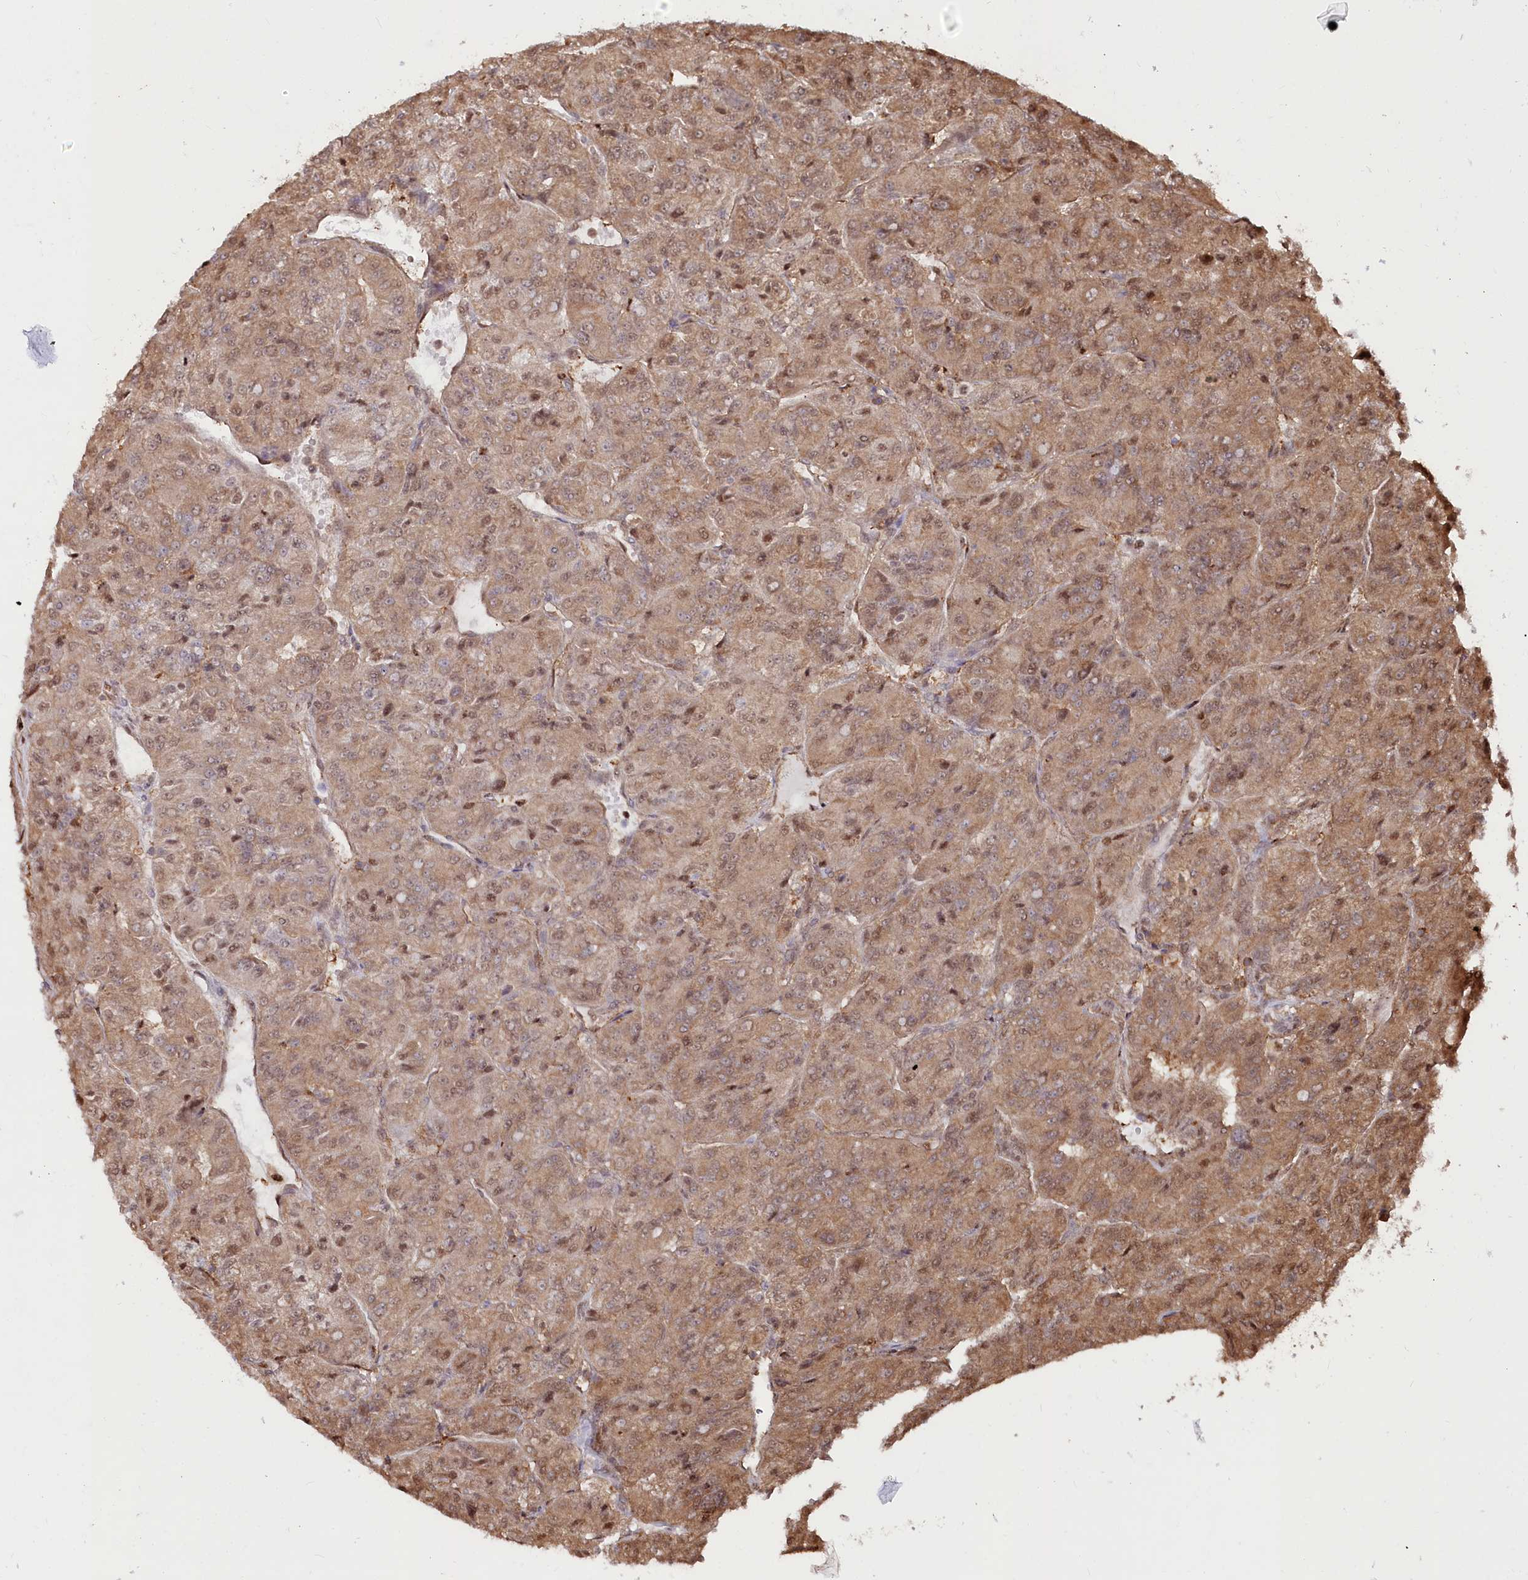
{"staining": {"intensity": "moderate", "quantity": ">75%", "location": "cytoplasmic/membranous,nuclear"}, "tissue": "renal cancer", "cell_type": "Tumor cells", "image_type": "cancer", "snomed": [{"axis": "morphology", "description": "Adenocarcinoma, NOS"}, {"axis": "topography", "description": "Kidney"}], "caption": "Approximately >75% of tumor cells in human renal cancer demonstrate moderate cytoplasmic/membranous and nuclear protein positivity as visualized by brown immunohistochemical staining.", "gene": "PSMA1", "patient": {"sex": "female", "age": 63}}